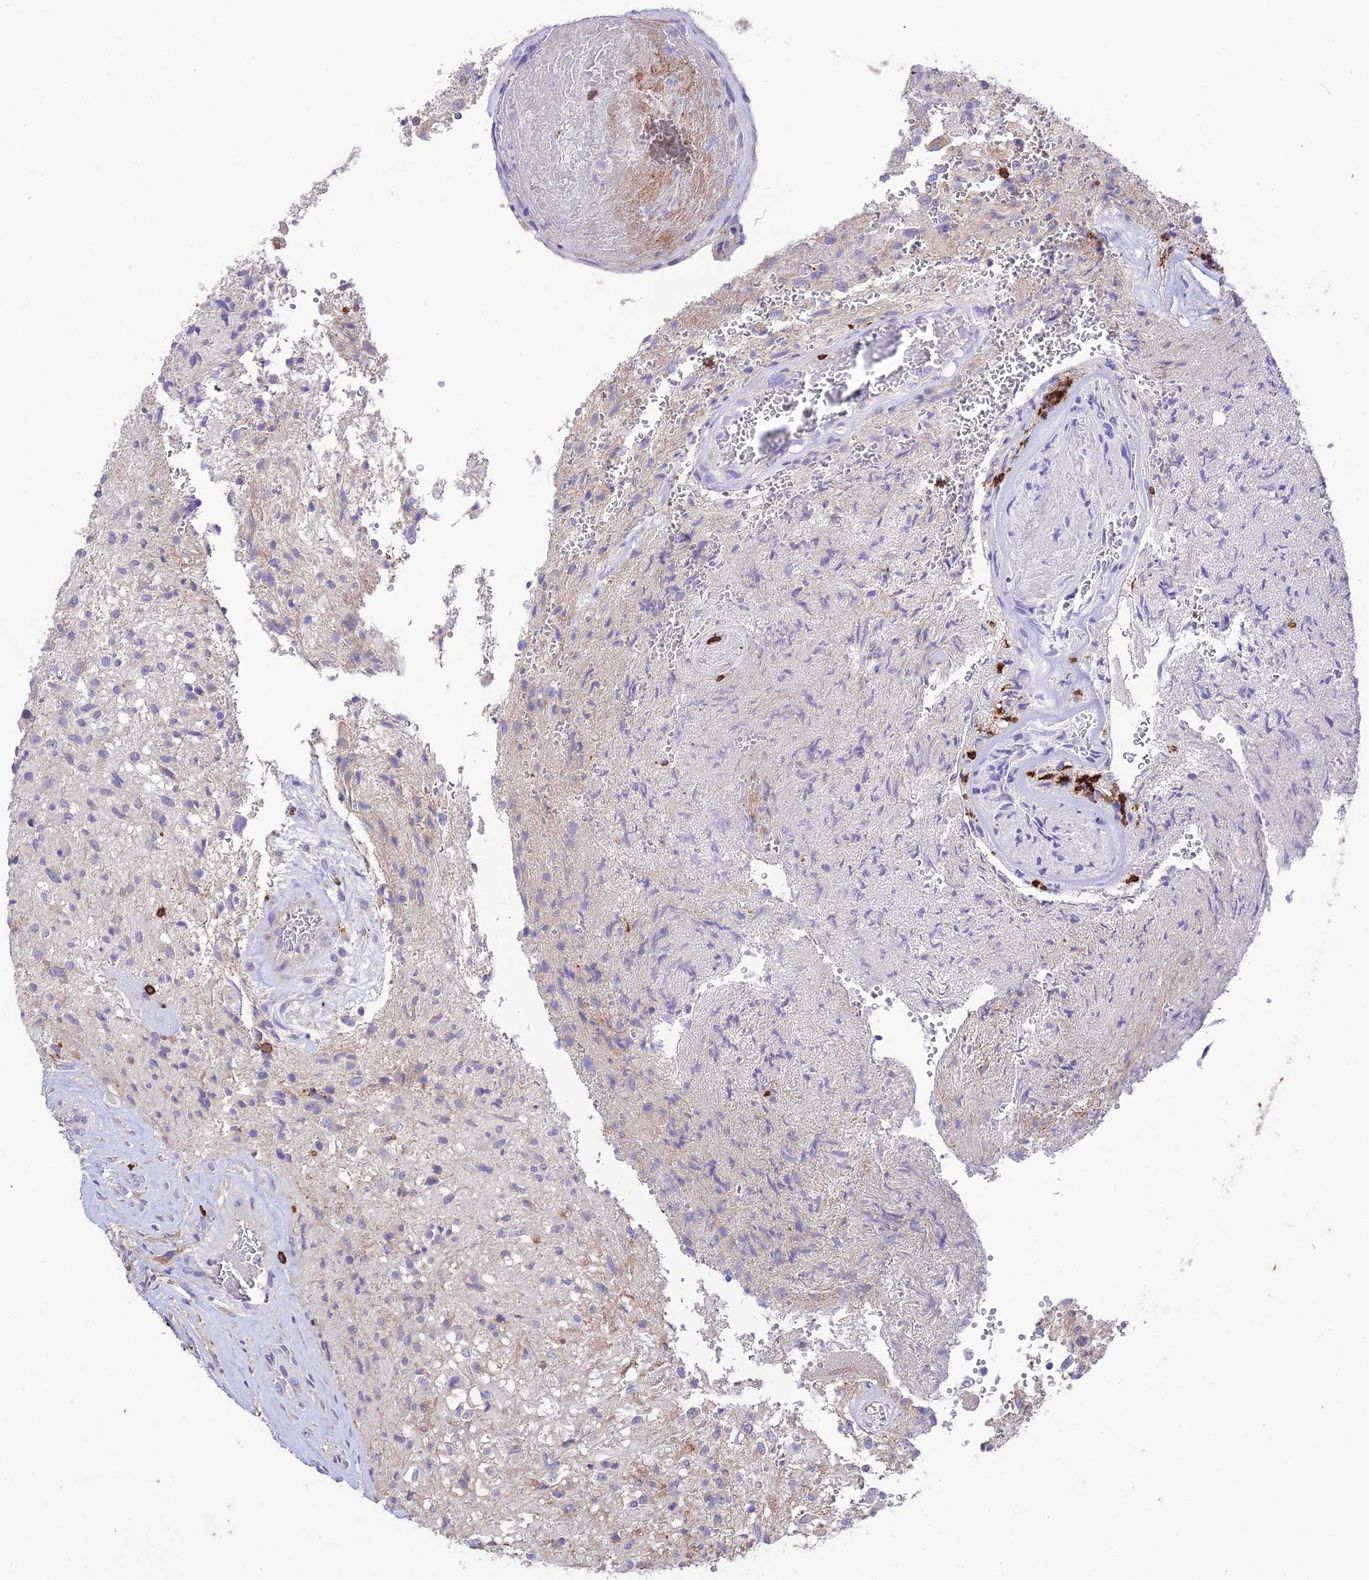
{"staining": {"intensity": "negative", "quantity": "none", "location": "none"}, "tissue": "glioma", "cell_type": "Tumor cells", "image_type": "cancer", "snomed": [{"axis": "morphology", "description": "Glioma, malignant, High grade"}, {"axis": "topography", "description": "Brain"}], "caption": "Immunohistochemistry (IHC) of human glioma reveals no expression in tumor cells.", "gene": "PTPRCAP", "patient": {"sex": "male", "age": 56}}